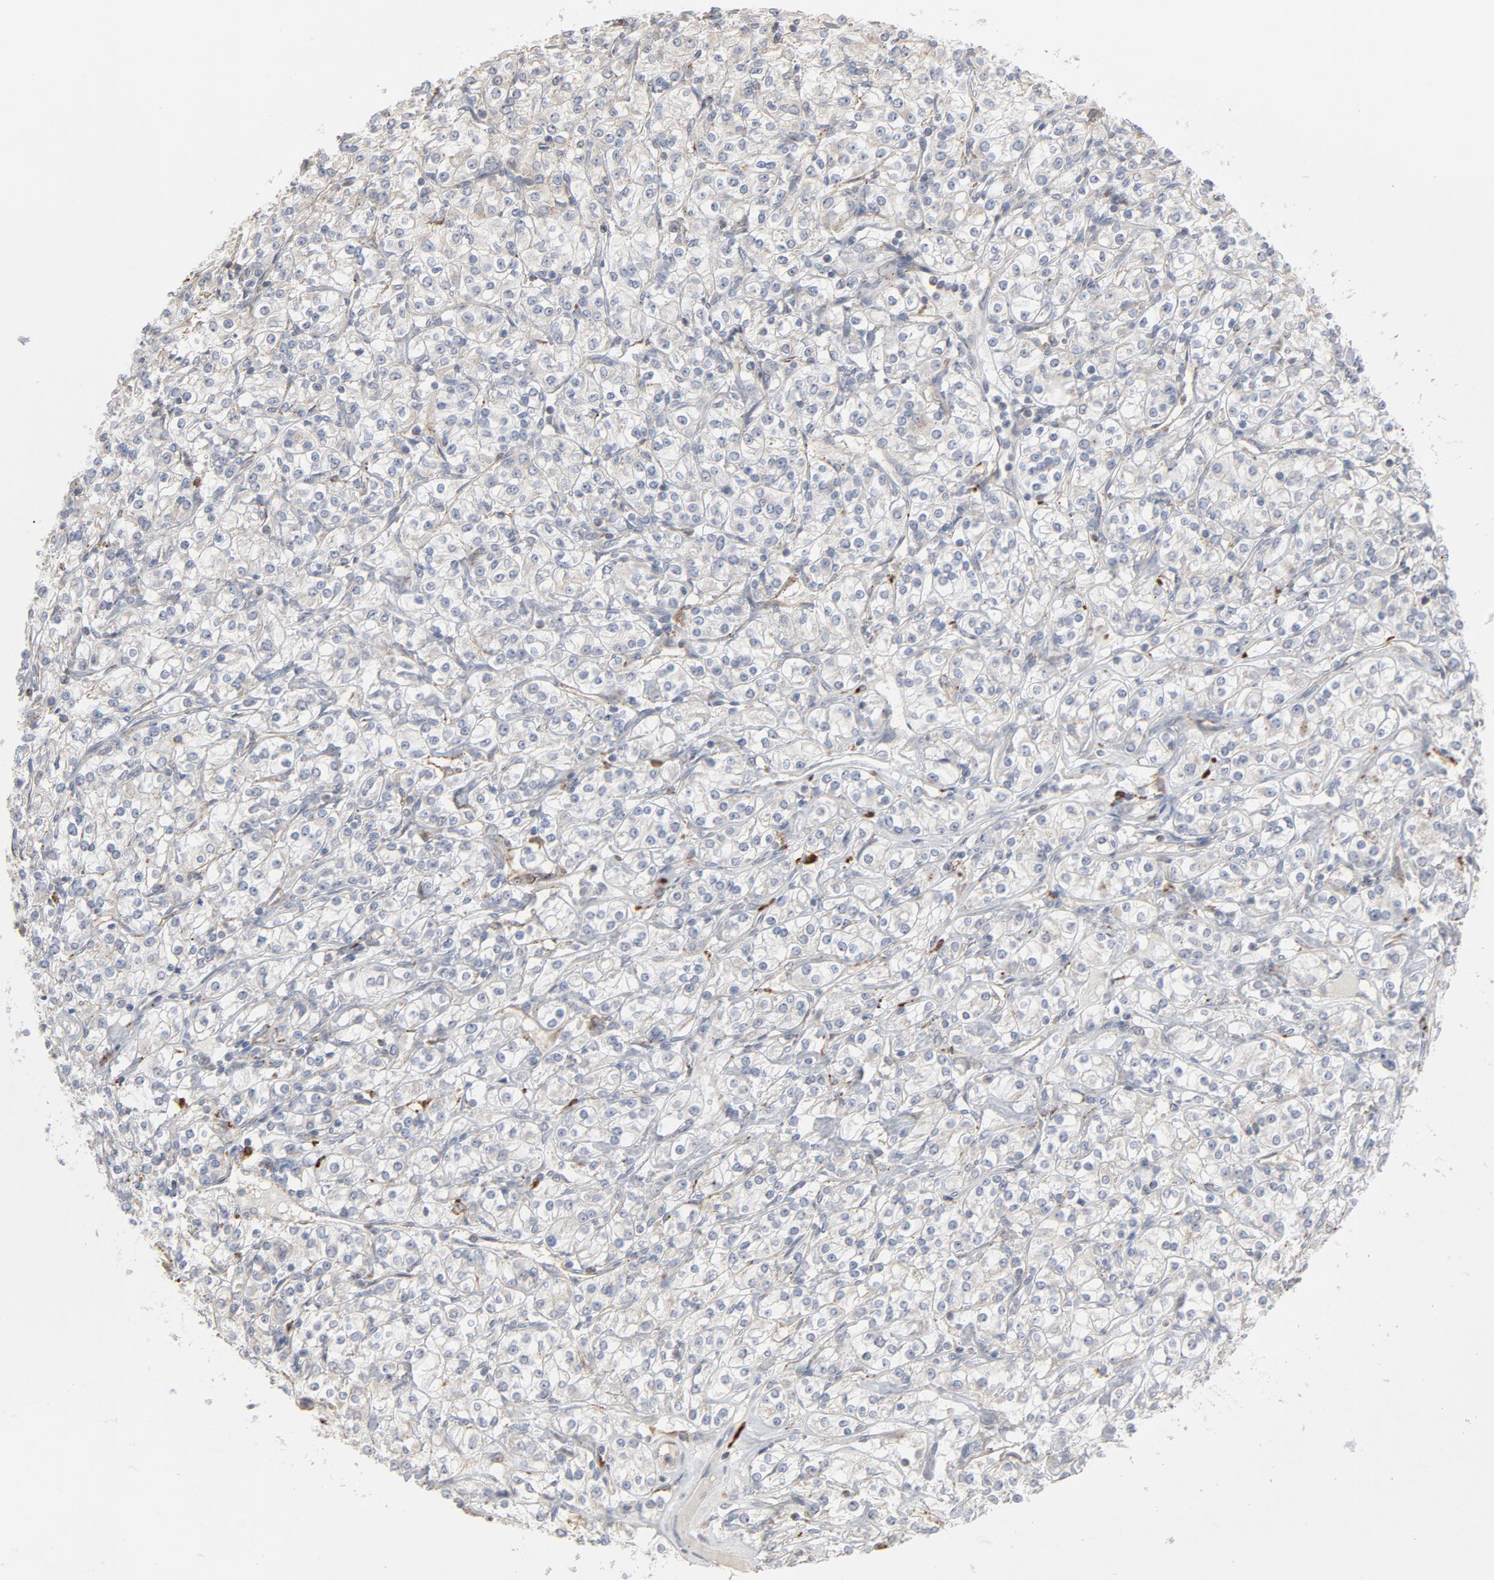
{"staining": {"intensity": "negative", "quantity": "none", "location": "none"}, "tissue": "renal cancer", "cell_type": "Tumor cells", "image_type": "cancer", "snomed": [{"axis": "morphology", "description": "Adenocarcinoma, NOS"}, {"axis": "topography", "description": "Kidney"}], "caption": "The immunohistochemistry (IHC) histopathology image has no significant staining in tumor cells of adenocarcinoma (renal) tissue.", "gene": "POMT2", "patient": {"sex": "male", "age": 77}}